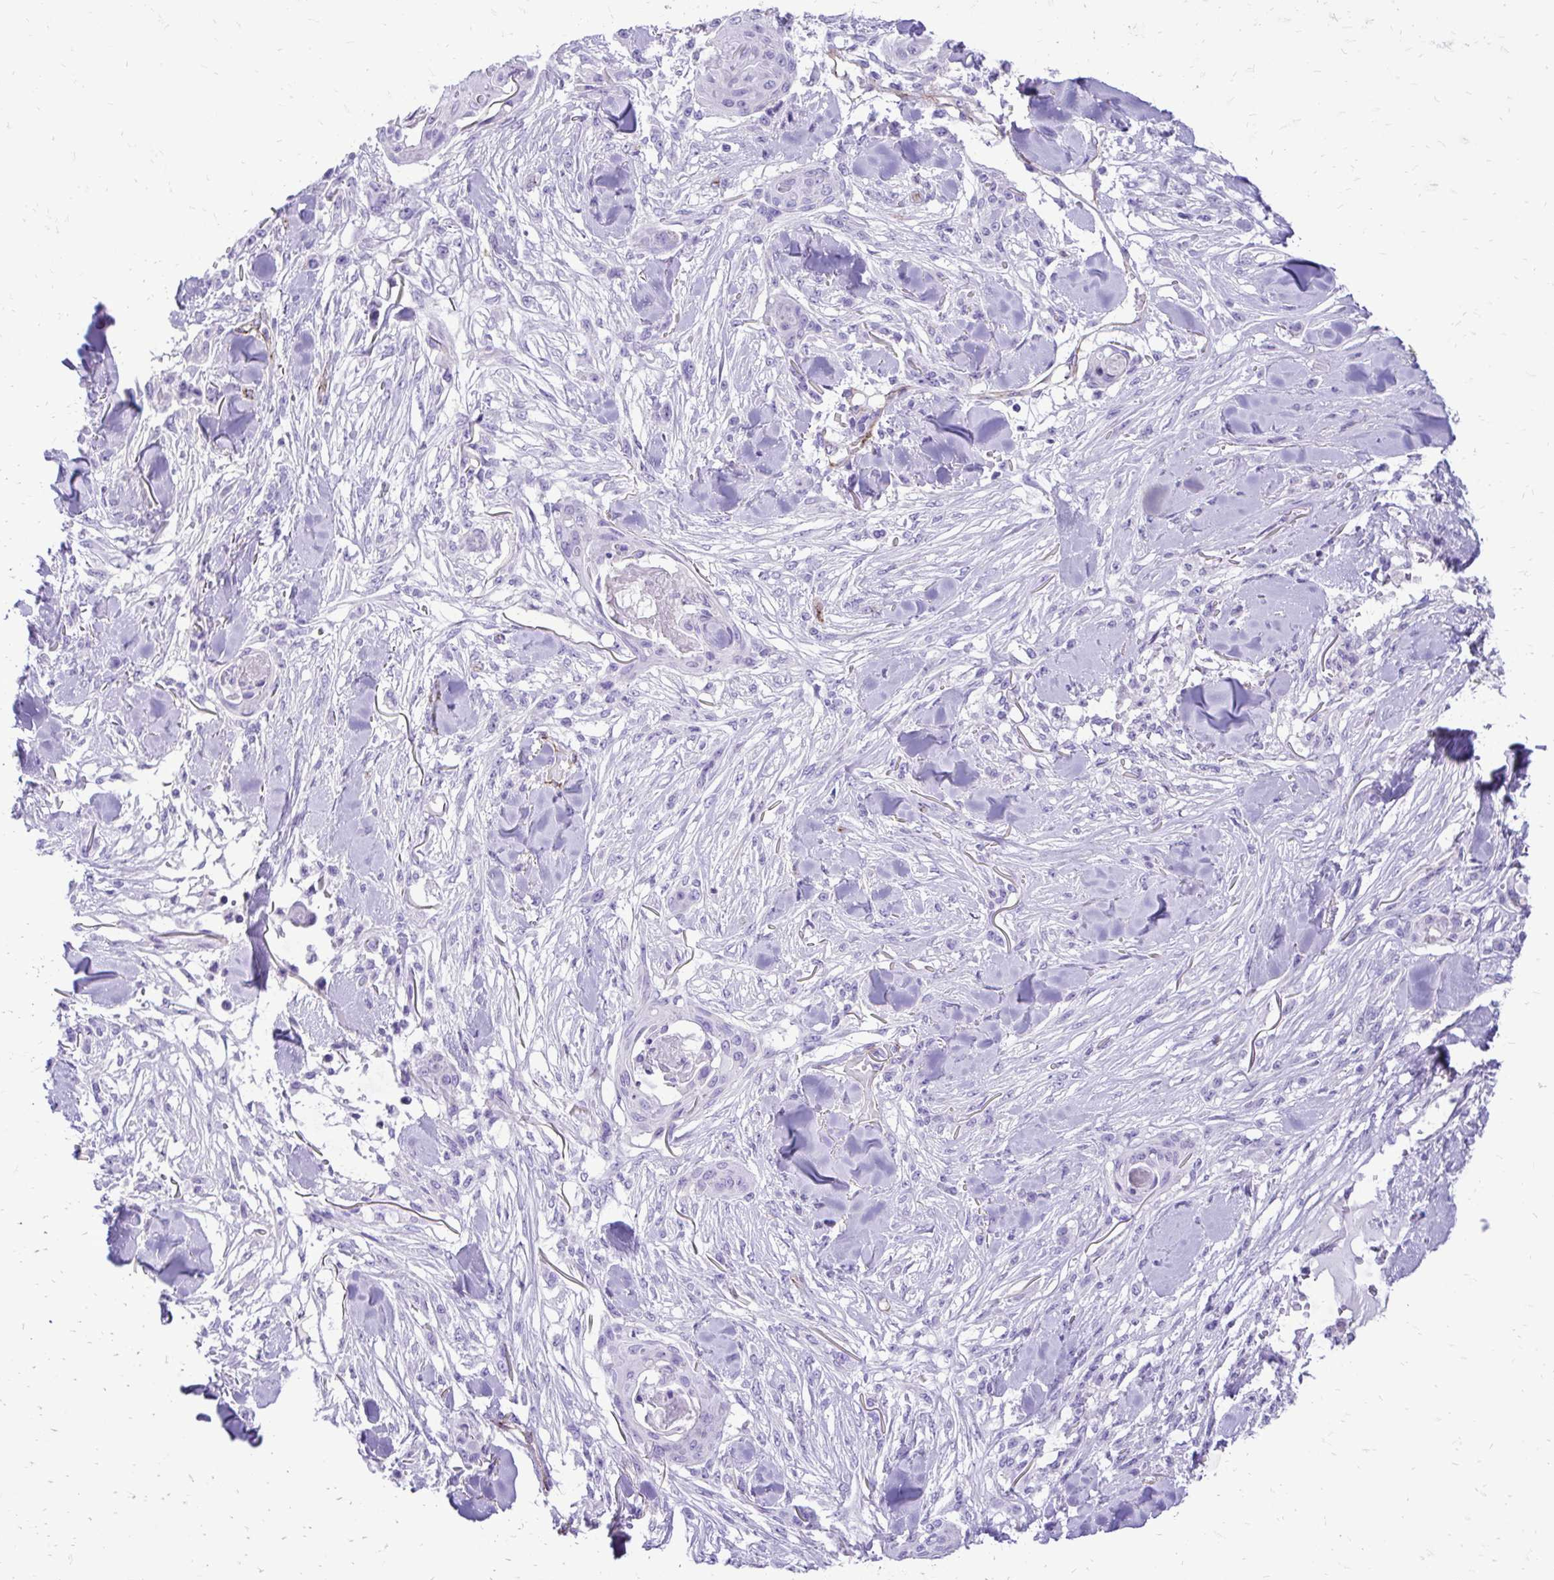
{"staining": {"intensity": "negative", "quantity": "none", "location": "none"}, "tissue": "skin cancer", "cell_type": "Tumor cells", "image_type": "cancer", "snomed": [{"axis": "morphology", "description": "Squamous cell carcinoma, NOS"}, {"axis": "topography", "description": "Skin"}], "caption": "There is no significant staining in tumor cells of skin cancer.", "gene": "PELI3", "patient": {"sex": "female", "age": 59}}